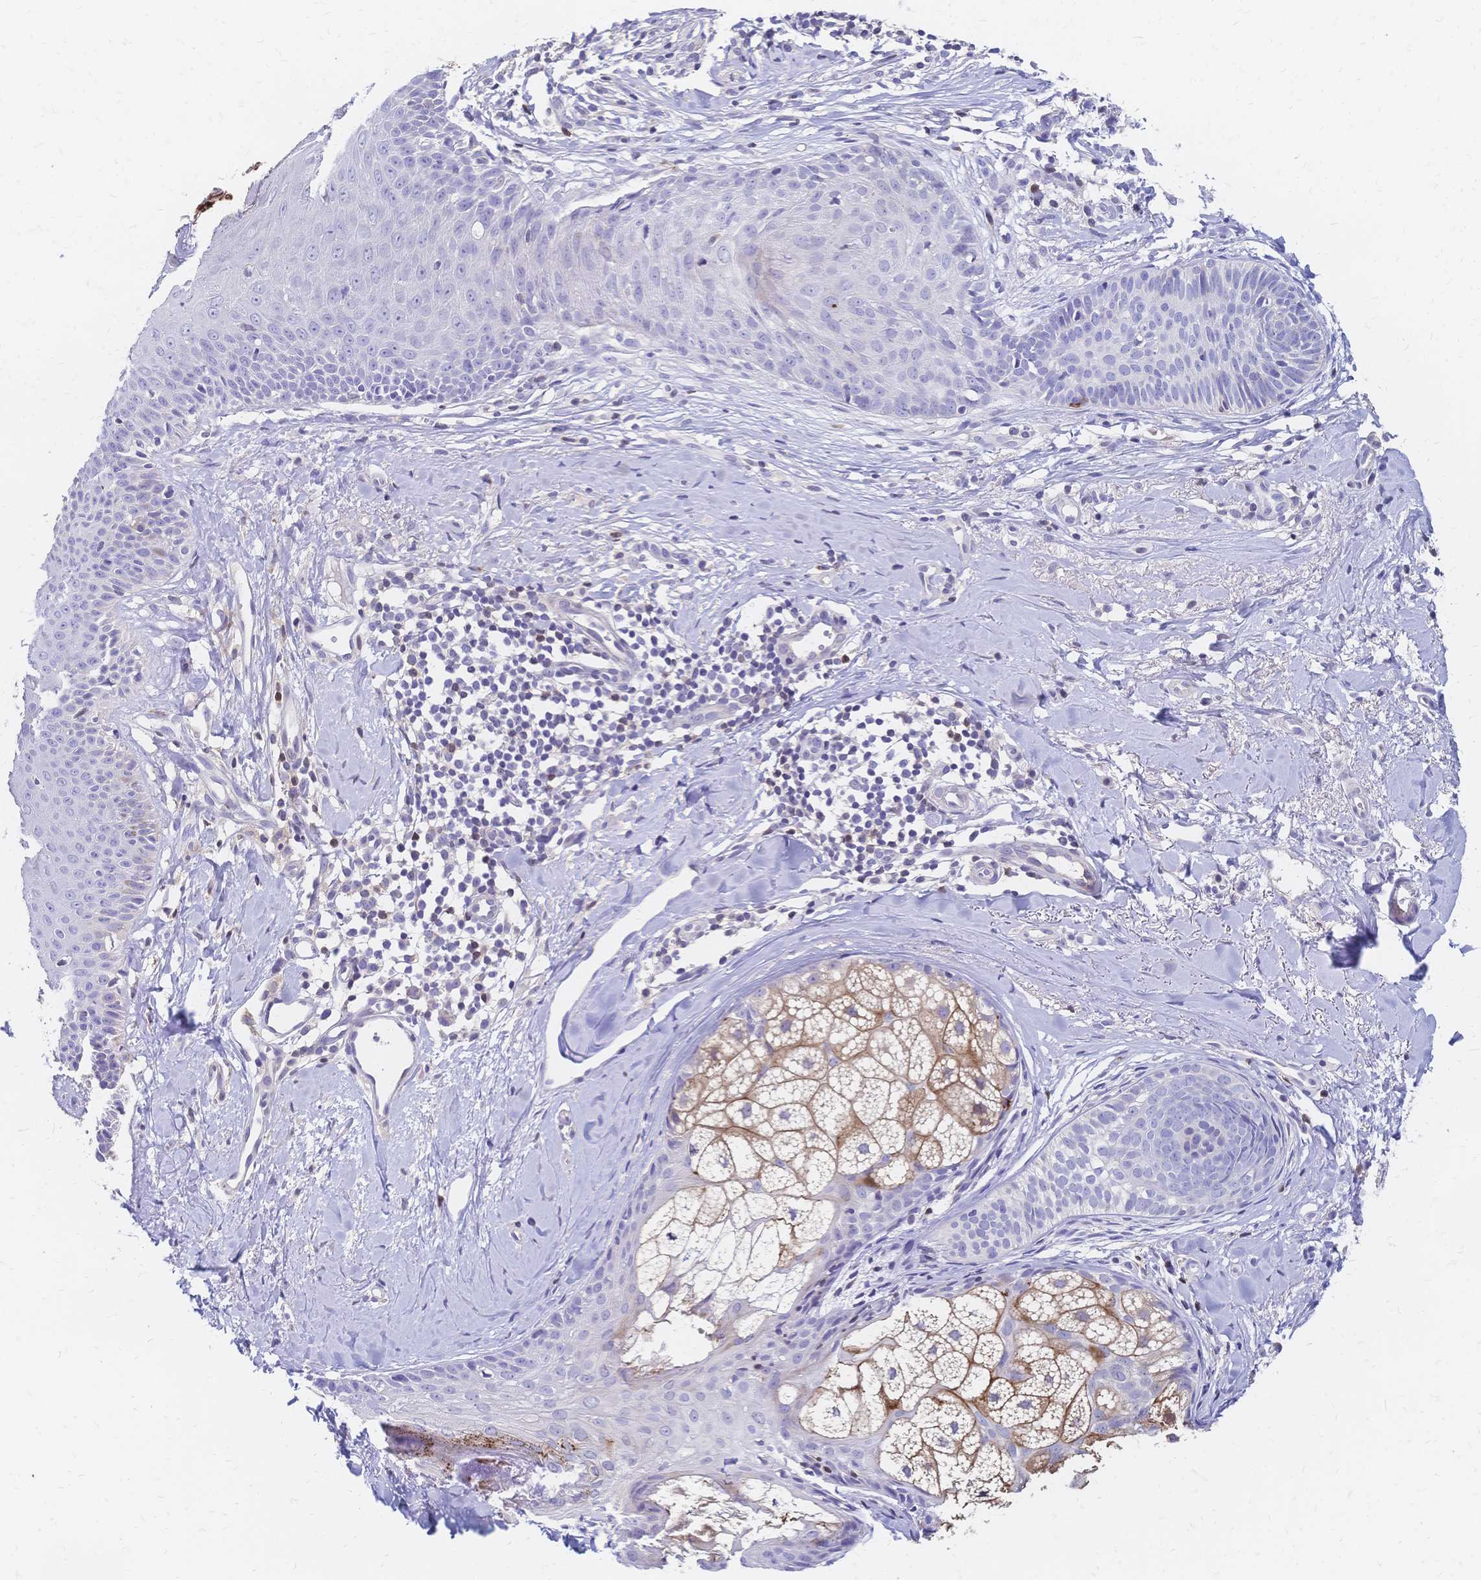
{"staining": {"intensity": "negative", "quantity": "none", "location": "none"}, "tissue": "skin cancer", "cell_type": "Tumor cells", "image_type": "cancer", "snomed": [{"axis": "morphology", "description": "Basal cell carcinoma"}, {"axis": "topography", "description": "Skin"}, {"axis": "topography", "description": "Skin of face"}], "caption": "The IHC histopathology image has no significant positivity in tumor cells of skin basal cell carcinoma tissue.", "gene": "DTNB", "patient": {"sex": "male", "age": 56}}